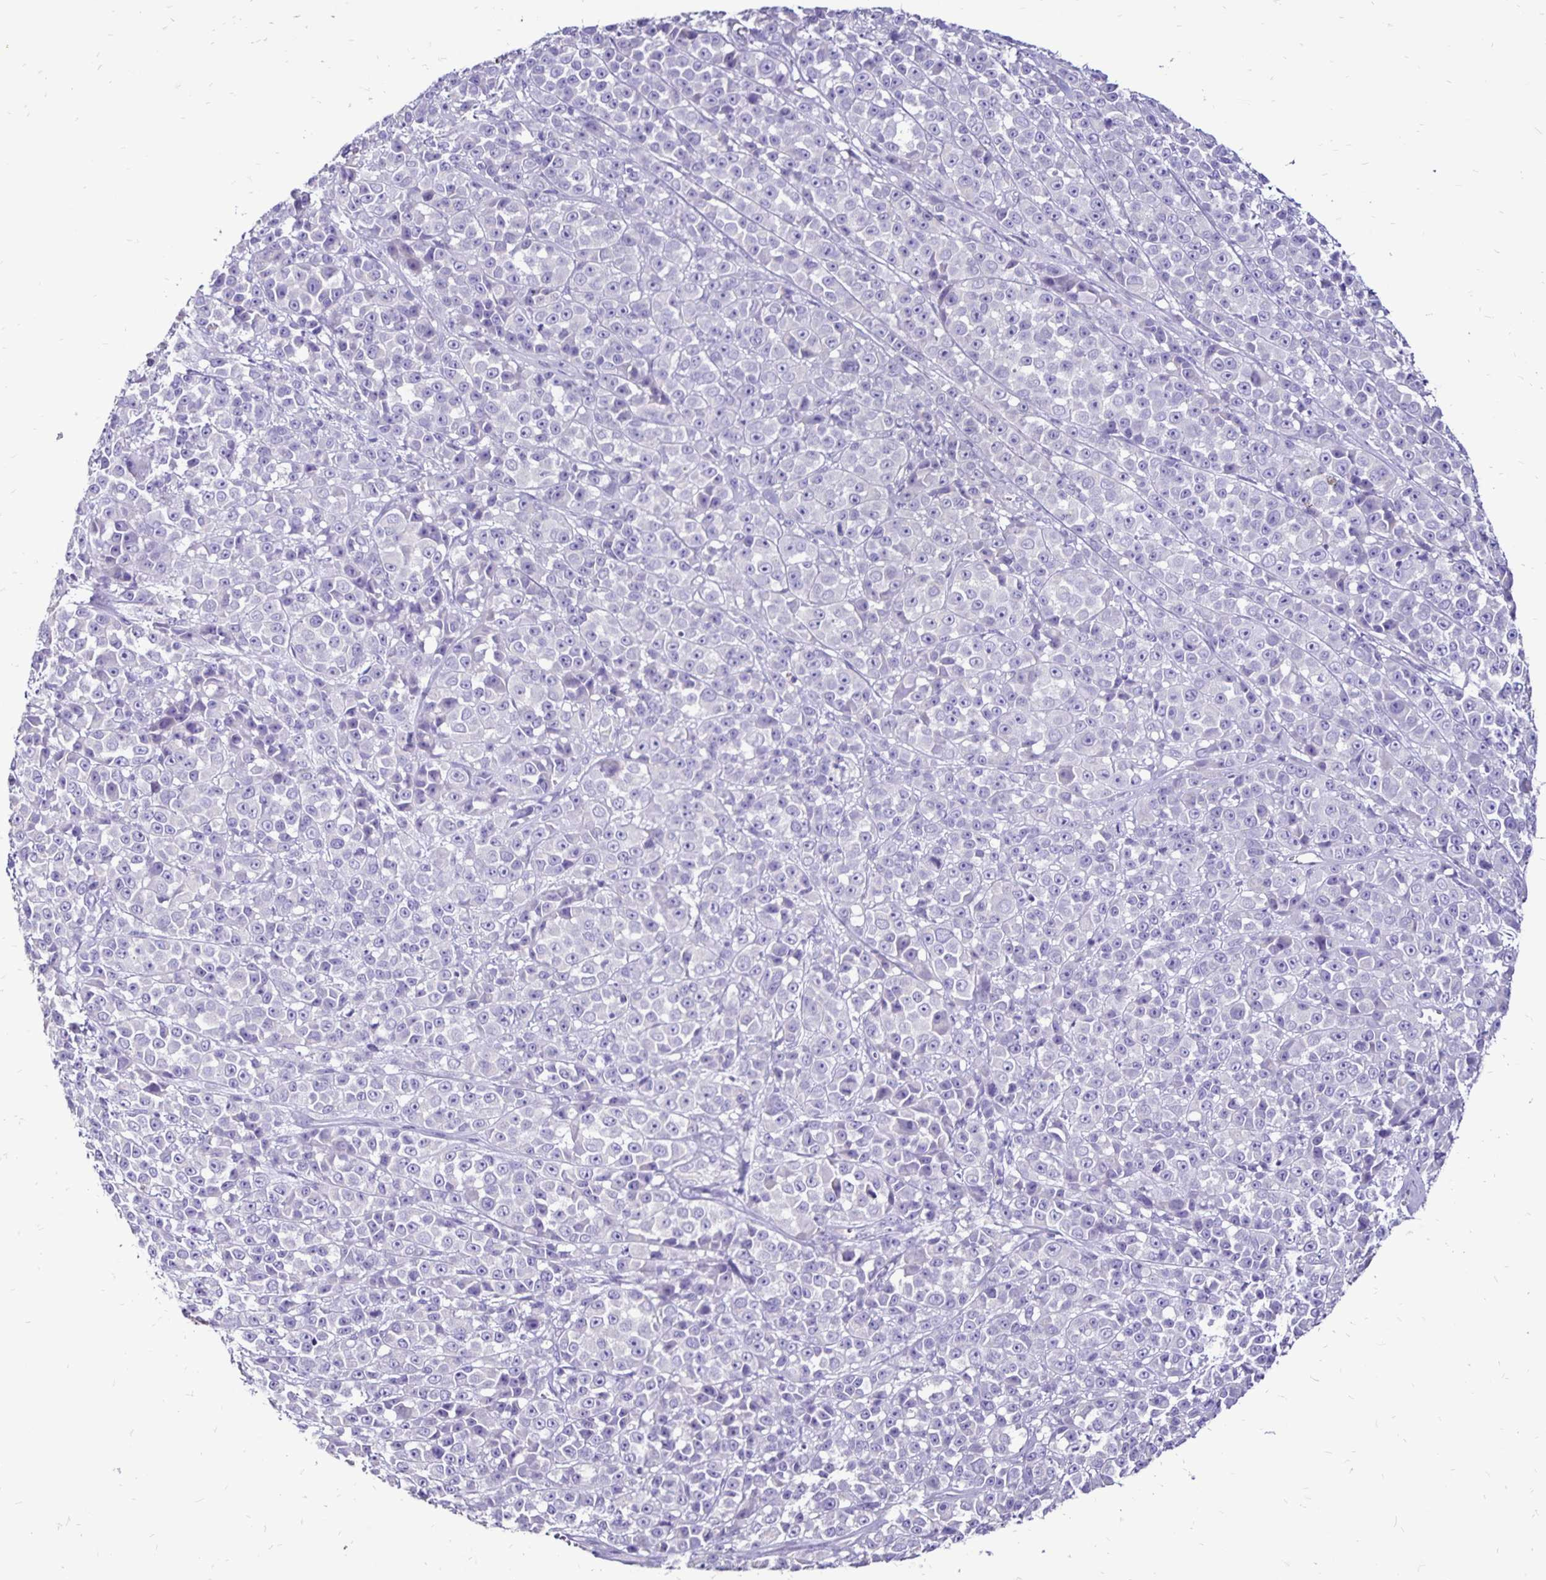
{"staining": {"intensity": "negative", "quantity": "none", "location": "none"}, "tissue": "melanoma", "cell_type": "Tumor cells", "image_type": "cancer", "snomed": [{"axis": "morphology", "description": "Malignant melanoma, NOS"}, {"axis": "topography", "description": "Skin"}, {"axis": "topography", "description": "Skin of back"}], "caption": "Melanoma was stained to show a protein in brown. There is no significant staining in tumor cells.", "gene": "EVPL", "patient": {"sex": "male", "age": 91}}